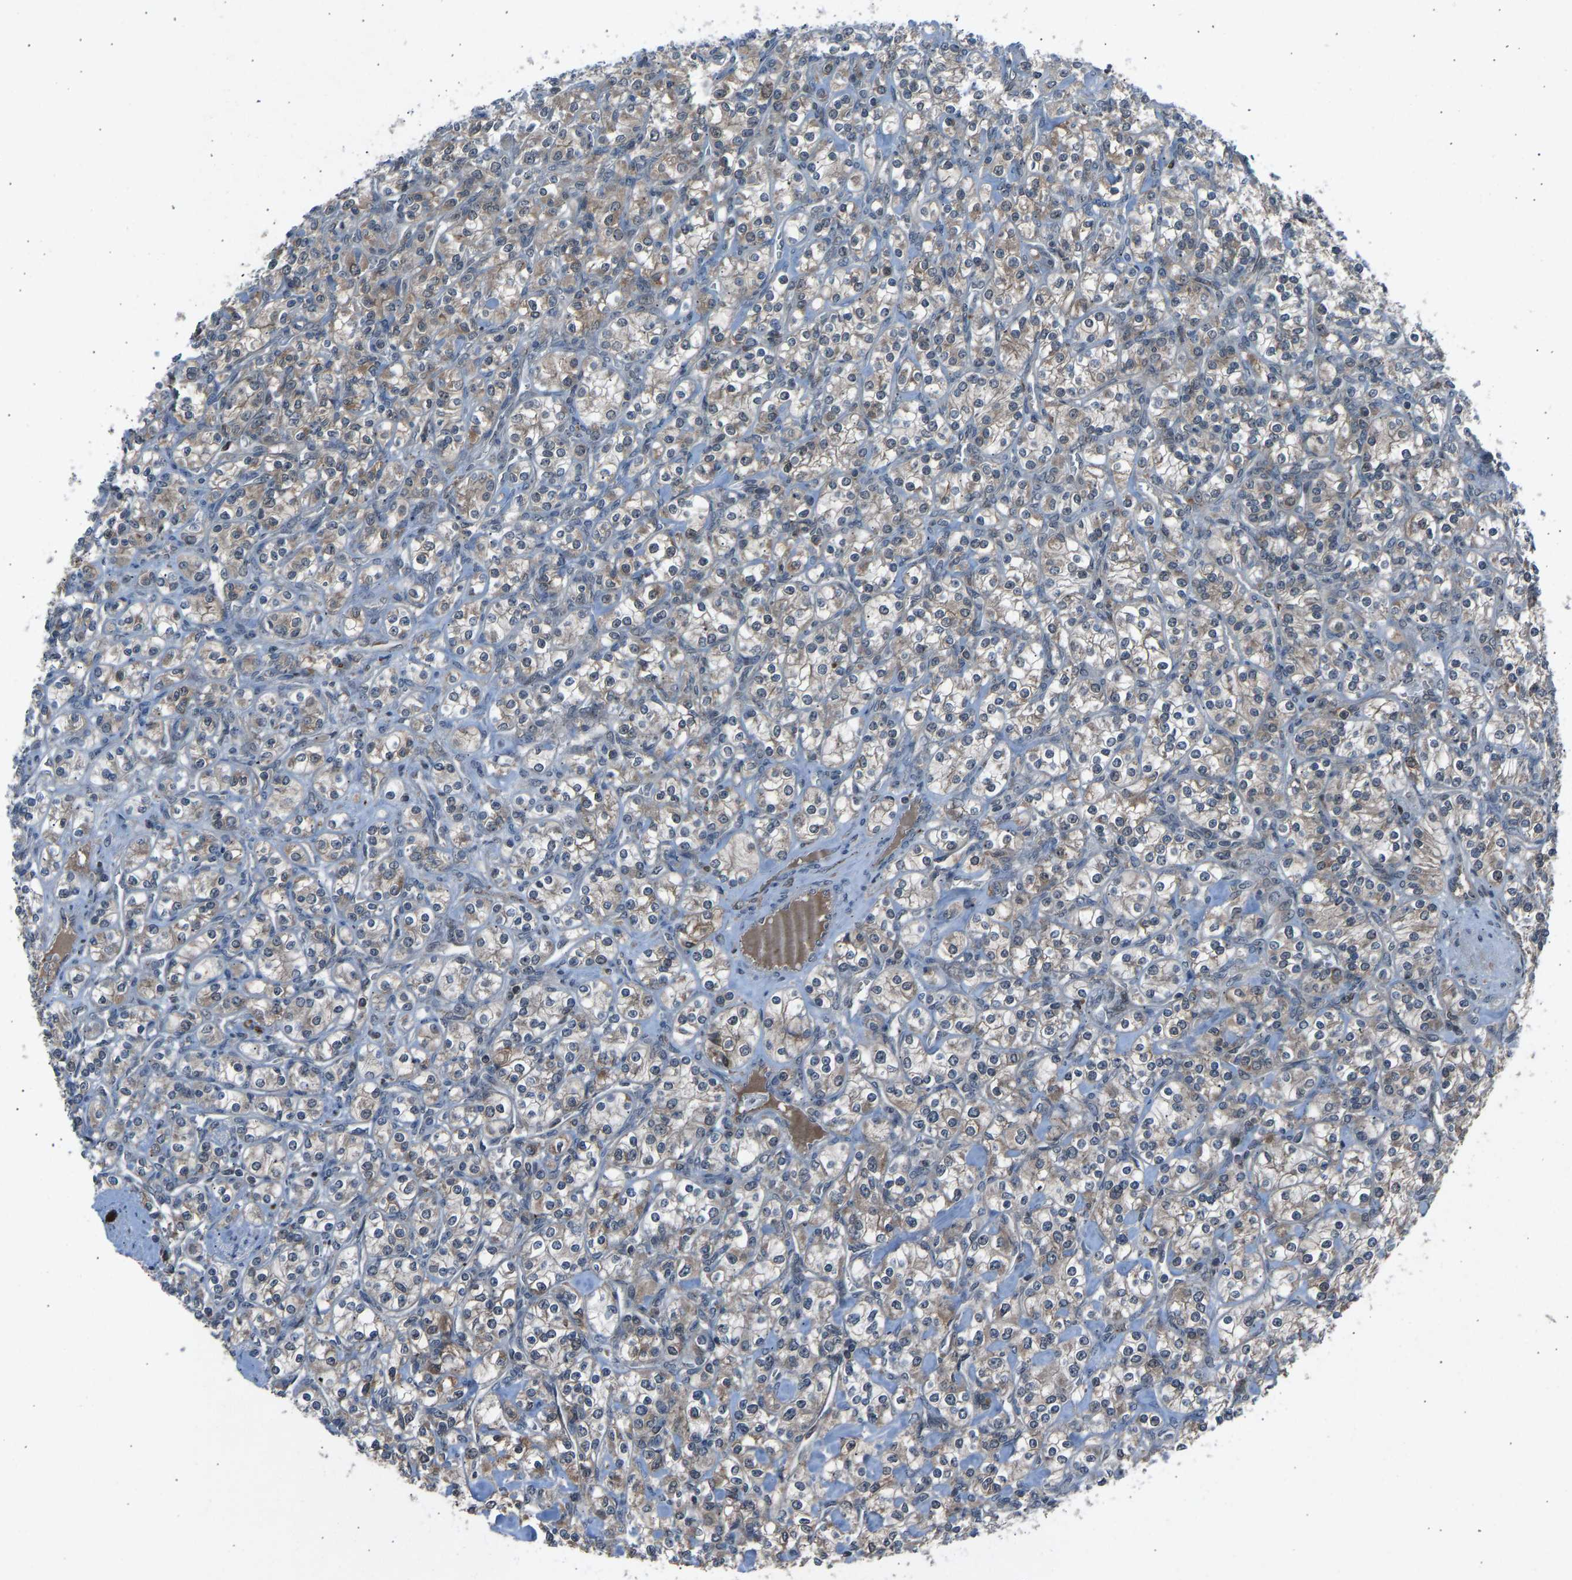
{"staining": {"intensity": "weak", "quantity": ">75%", "location": "cytoplasmic/membranous"}, "tissue": "renal cancer", "cell_type": "Tumor cells", "image_type": "cancer", "snomed": [{"axis": "morphology", "description": "Adenocarcinoma, NOS"}, {"axis": "topography", "description": "Kidney"}], "caption": "Immunohistochemical staining of renal adenocarcinoma reveals weak cytoplasmic/membranous protein positivity in about >75% of tumor cells.", "gene": "SLC43A1", "patient": {"sex": "male", "age": 77}}